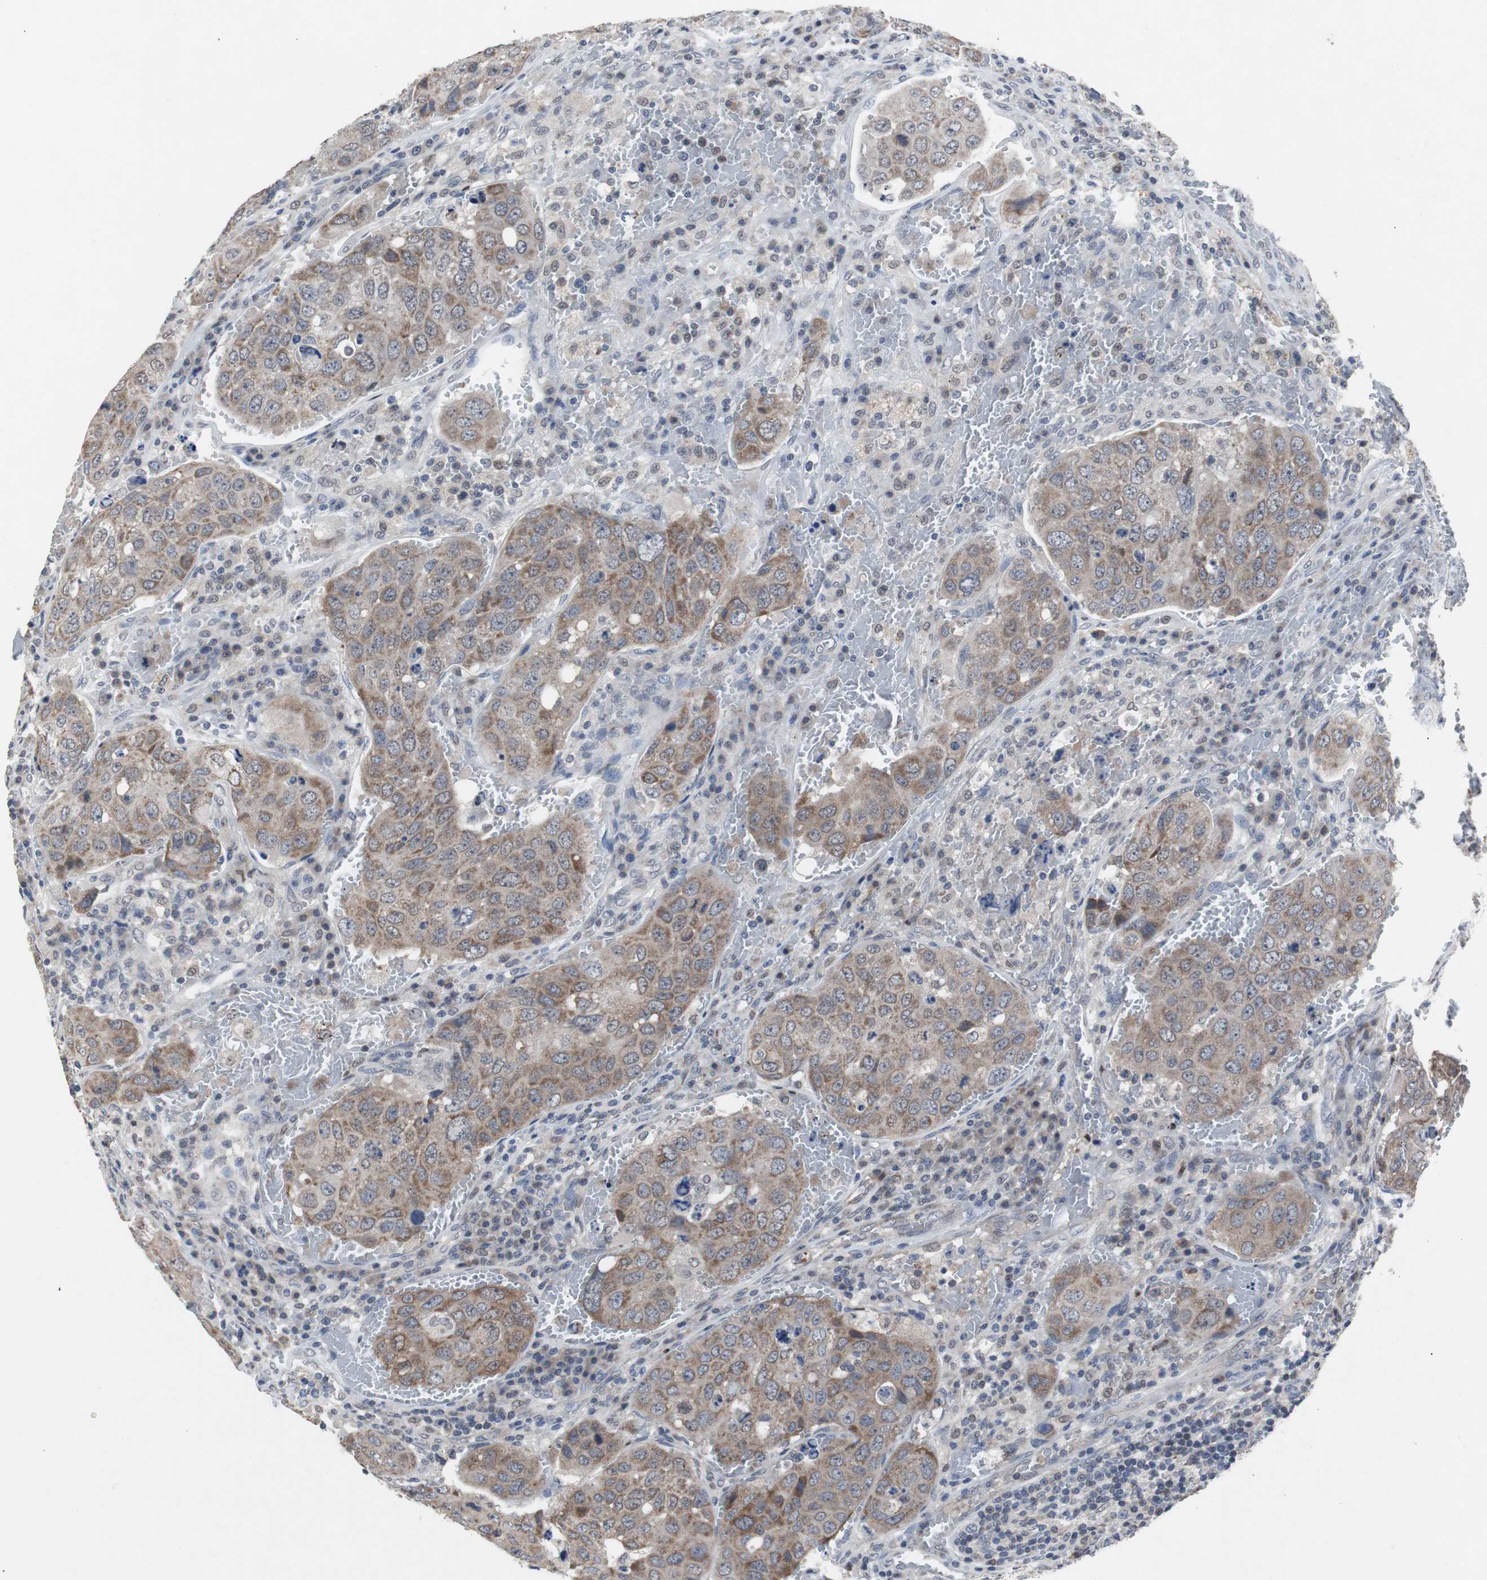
{"staining": {"intensity": "moderate", "quantity": ">75%", "location": "cytoplasmic/membranous"}, "tissue": "urothelial cancer", "cell_type": "Tumor cells", "image_type": "cancer", "snomed": [{"axis": "morphology", "description": "Urothelial carcinoma, High grade"}, {"axis": "topography", "description": "Lymph node"}, {"axis": "topography", "description": "Urinary bladder"}], "caption": "Immunohistochemical staining of urothelial cancer reveals medium levels of moderate cytoplasmic/membranous protein expression in about >75% of tumor cells.", "gene": "RBM47", "patient": {"sex": "male", "age": 51}}